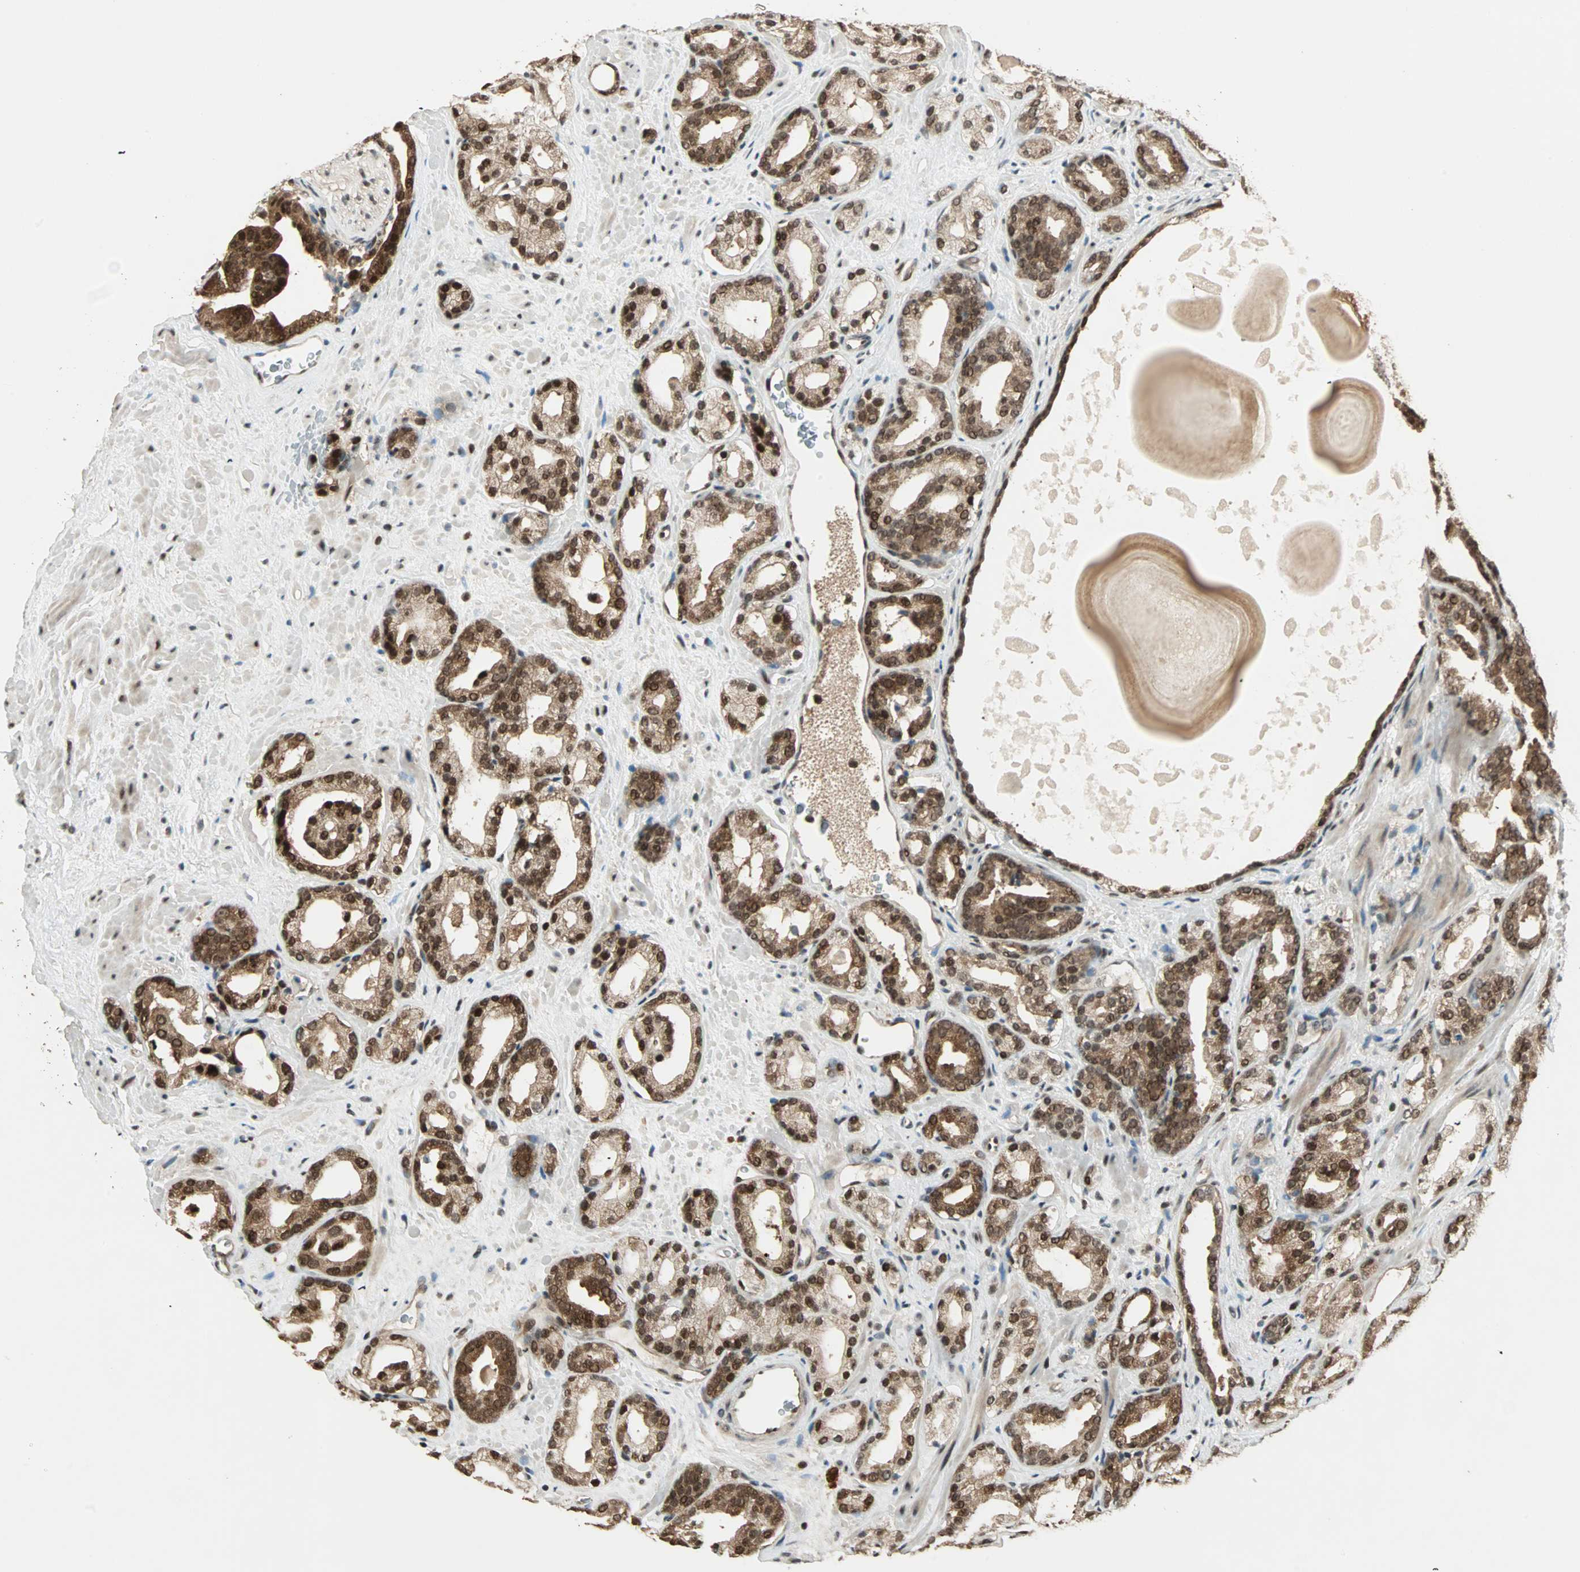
{"staining": {"intensity": "strong", "quantity": ">75%", "location": "cytoplasmic/membranous,nuclear"}, "tissue": "prostate cancer", "cell_type": "Tumor cells", "image_type": "cancer", "snomed": [{"axis": "morphology", "description": "Adenocarcinoma, Low grade"}, {"axis": "topography", "description": "Prostate"}], "caption": "Approximately >75% of tumor cells in human prostate cancer display strong cytoplasmic/membranous and nuclear protein positivity as visualized by brown immunohistochemical staining.", "gene": "ZNF44", "patient": {"sex": "male", "age": 63}}